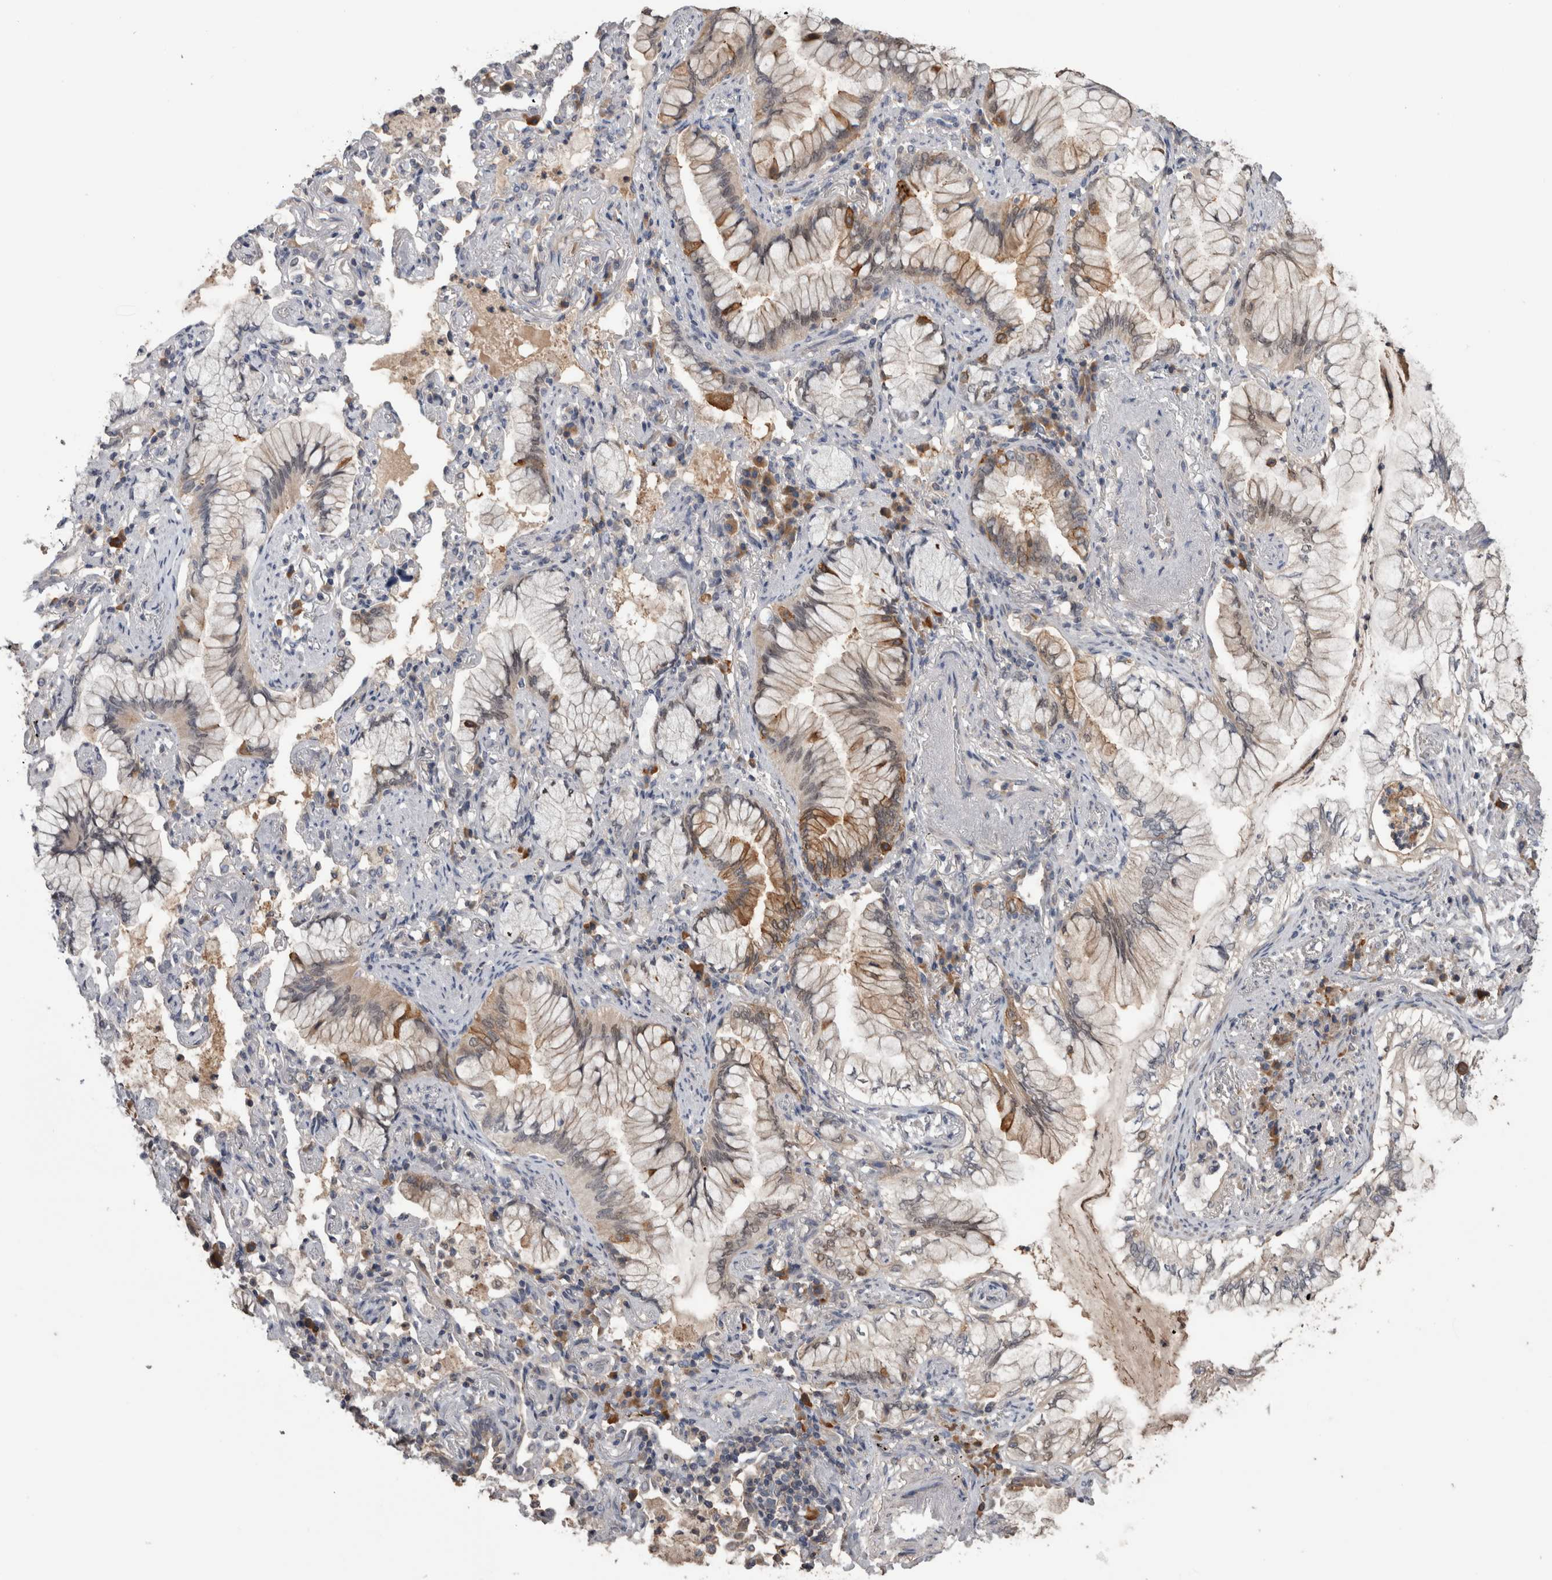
{"staining": {"intensity": "moderate", "quantity": "25%-75%", "location": "cytoplasmic/membranous"}, "tissue": "lung cancer", "cell_type": "Tumor cells", "image_type": "cancer", "snomed": [{"axis": "morphology", "description": "Adenocarcinoma, NOS"}, {"axis": "topography", "description": "Lung"}], "caption": "DAB immunohistochemical staining of human adenocarcinoma (lung) reveals moderate cytoplasmic/membranous protein positivity in approximately 25%-75% of tumor cells.", "gene": "ANXA13", "patient": {"sex": "female", "age": 70}}